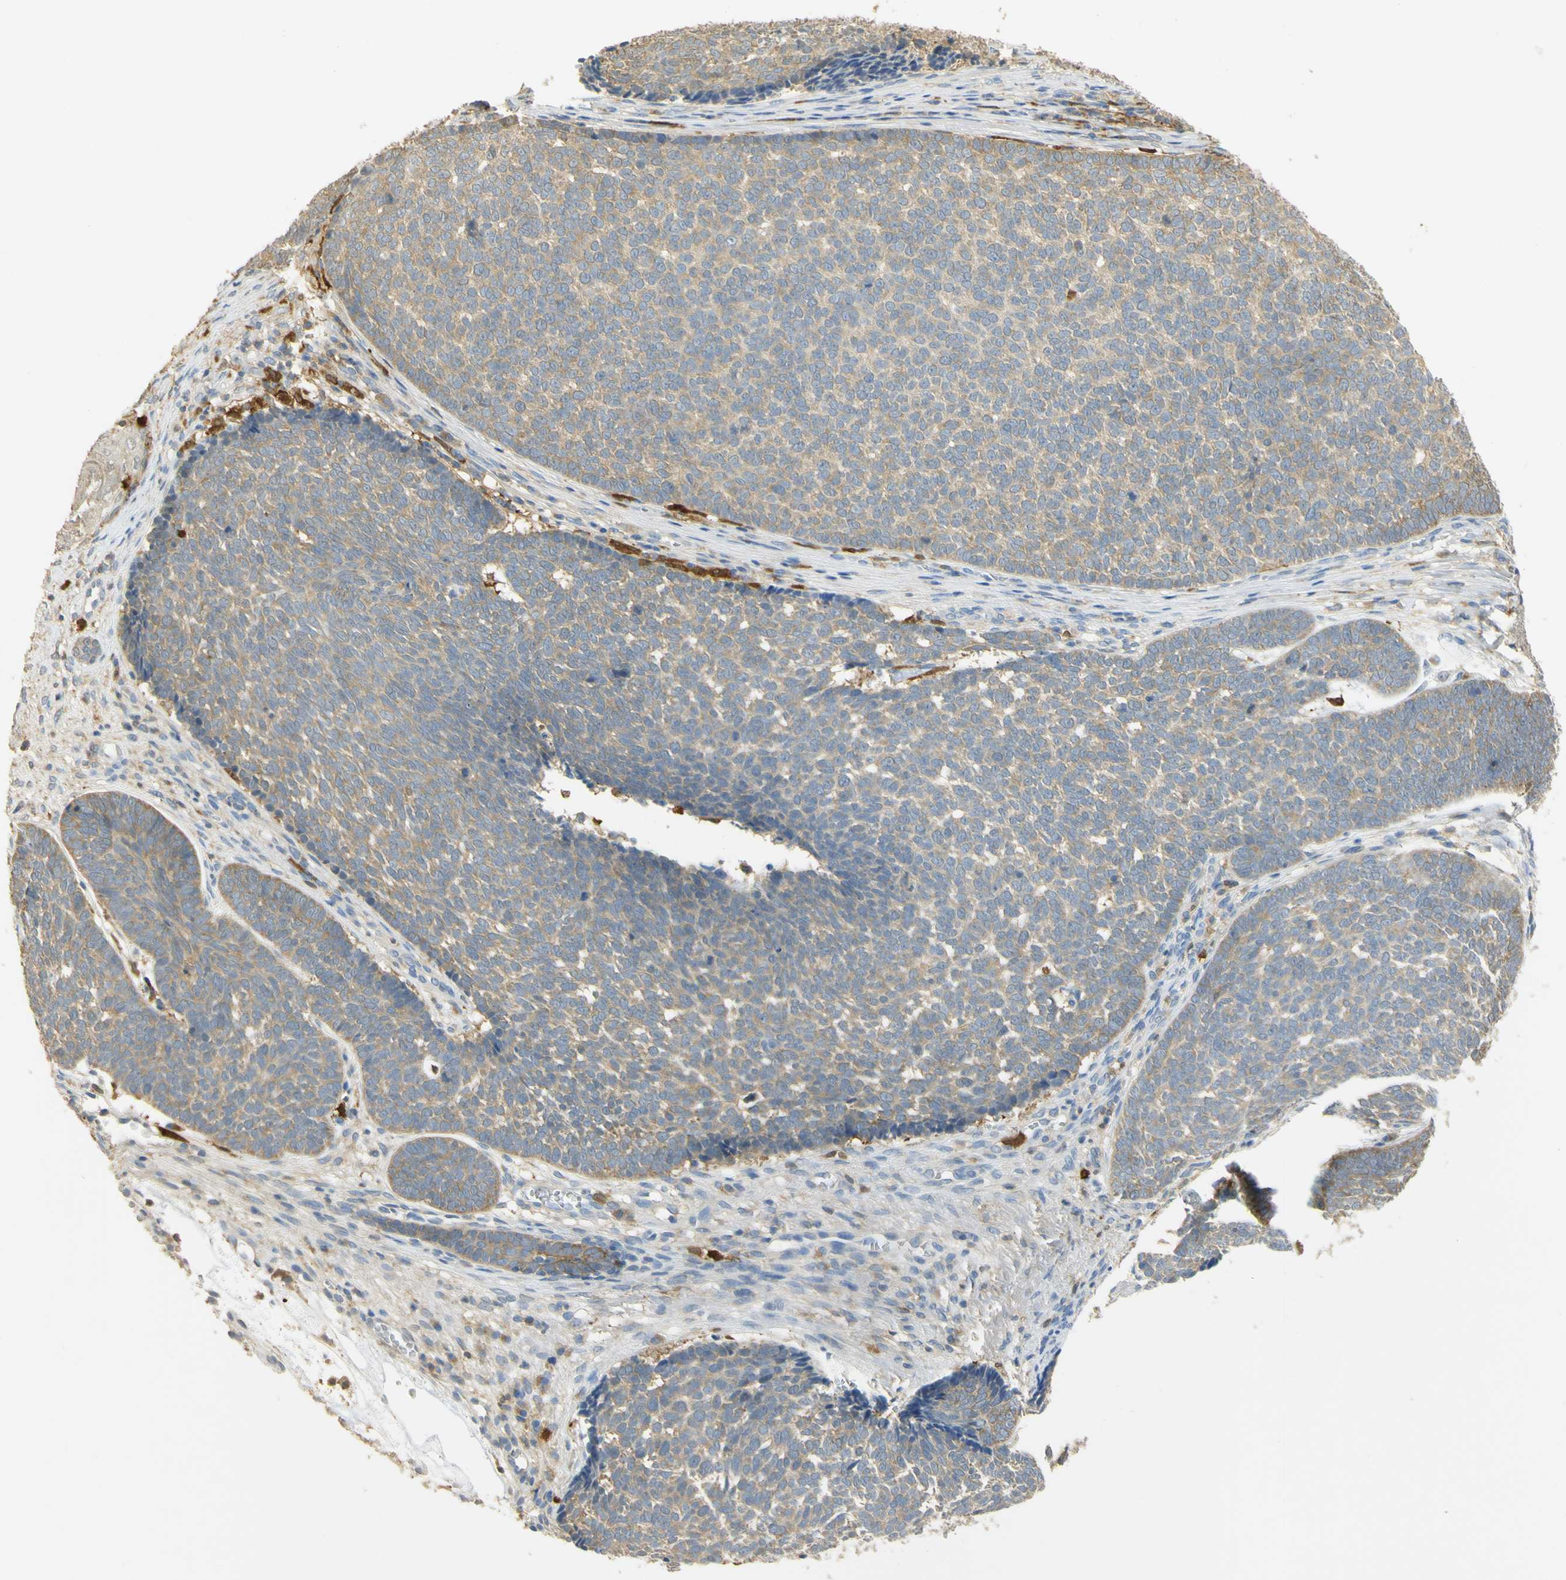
{"staining": {"intensity": "weak", "quantity": ">75%", "location": "cytoplasmic/membranous"}, "tissue": "skin cancer", "cell_type": "Tumor cells", "image_type": "cancer", "snomed": [{"axis": "morphology", "description": "Basal cell carcinoma"}, {"axis": "topography", "description": "Skin"}], "caption": "Immunohistochemistry of skin cancer (basal cell carcinoma) shows low levels of weak cytoplasmic/membranous expression in approximately >75% of tumor cells.", "gene": "PAK1", "patient": {"sex": "male", "age": 84}}